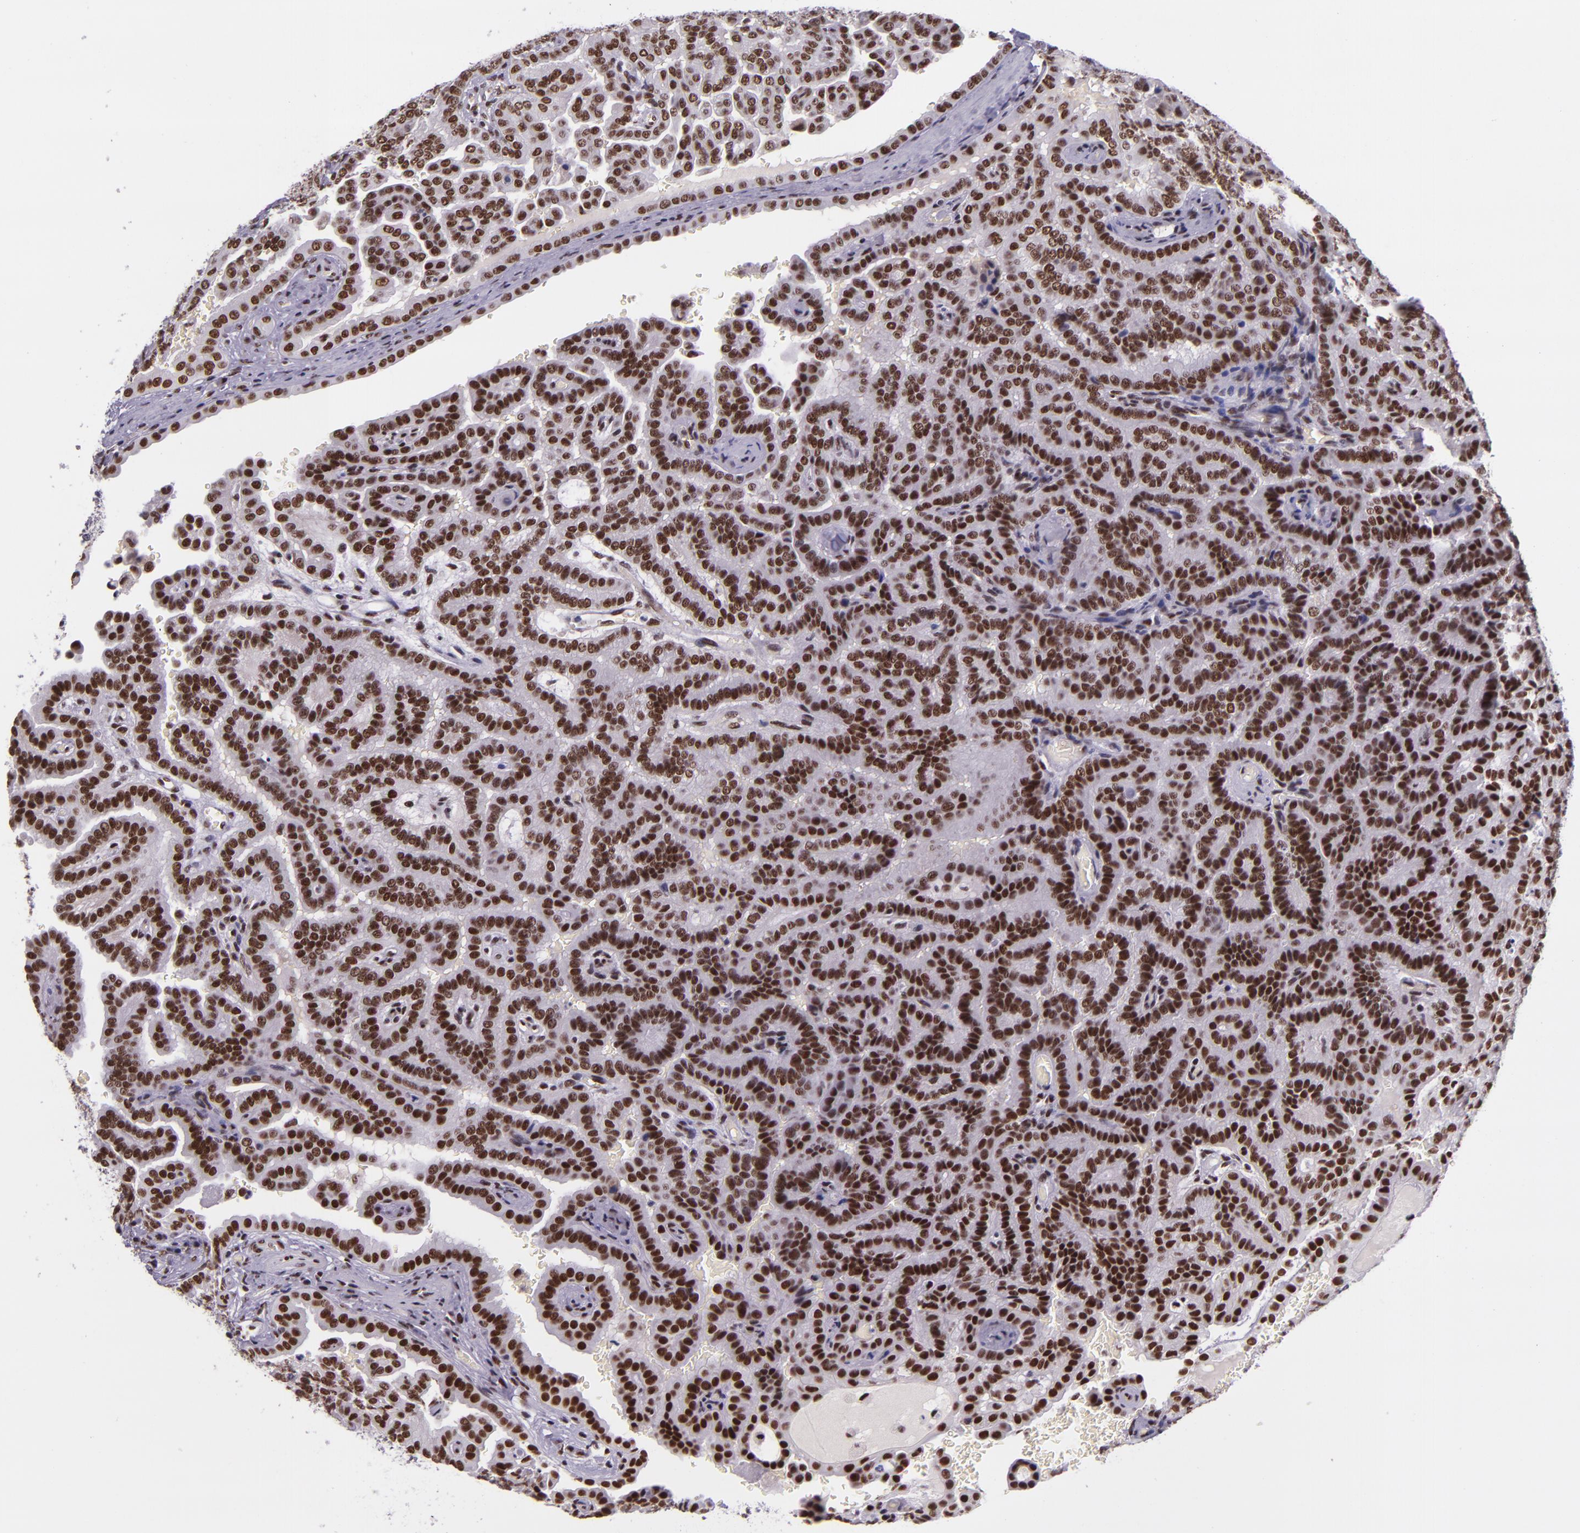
{"staining": {"intensity": "moderate", "quantity": ">75%", "location": "nuclear"}, "tissue": "renal cancer", "cell_type": "Tumor cells", "image_type": "cancer", "snomed": [{"axis": "morphology", "description": "Adenocarcinoma, NOS"}, {"axis": "topography", "description": "Kidney"}], "caption": "Tumor cells demonstrate moderate nuclear positivity in about >75% of cells in renal adenocarcinoma.", "gene": "GPKOW", "patient": {"sex": "male", "age": 61}}